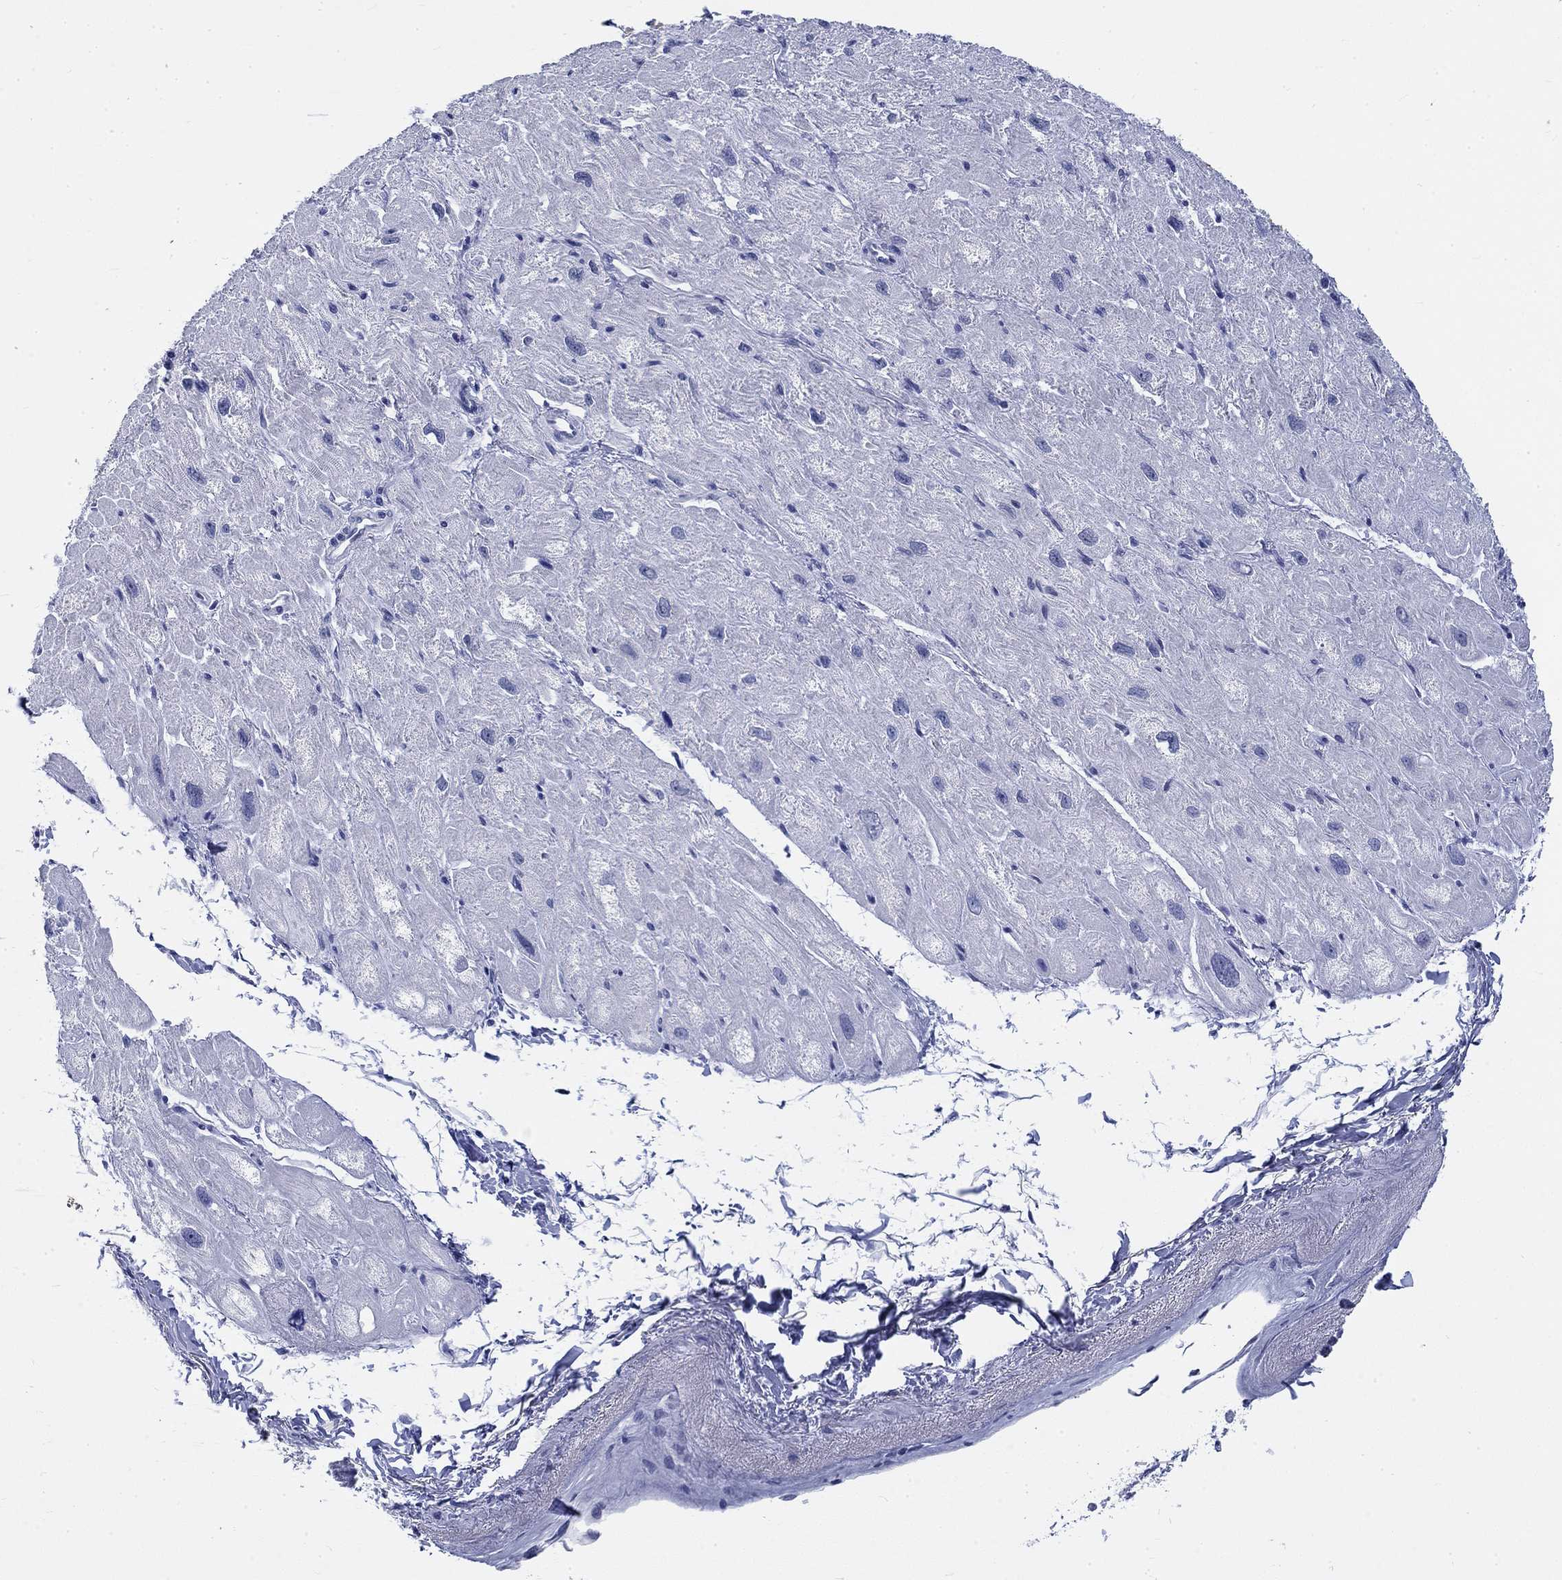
{"staining": {"intensity": "negative", "quantity": "none", "location": "none"}, "tissue": "heart muscle", "cell_type": "Cardiomyocytes", "image_type": "normal", "snomed": [{"axis": "morphology", "description": "Normal tissue, NOS"}, {"axis": "topography", "description": "Heart"}], "caption": "Immunohistochemistry photomicrograph of unremarkable heart muscle stained for a protein (brown), which reveals no expression in cardiomyocytes.", "gene": "KRT76", "patient": {"sex": "male", "age": 66}}